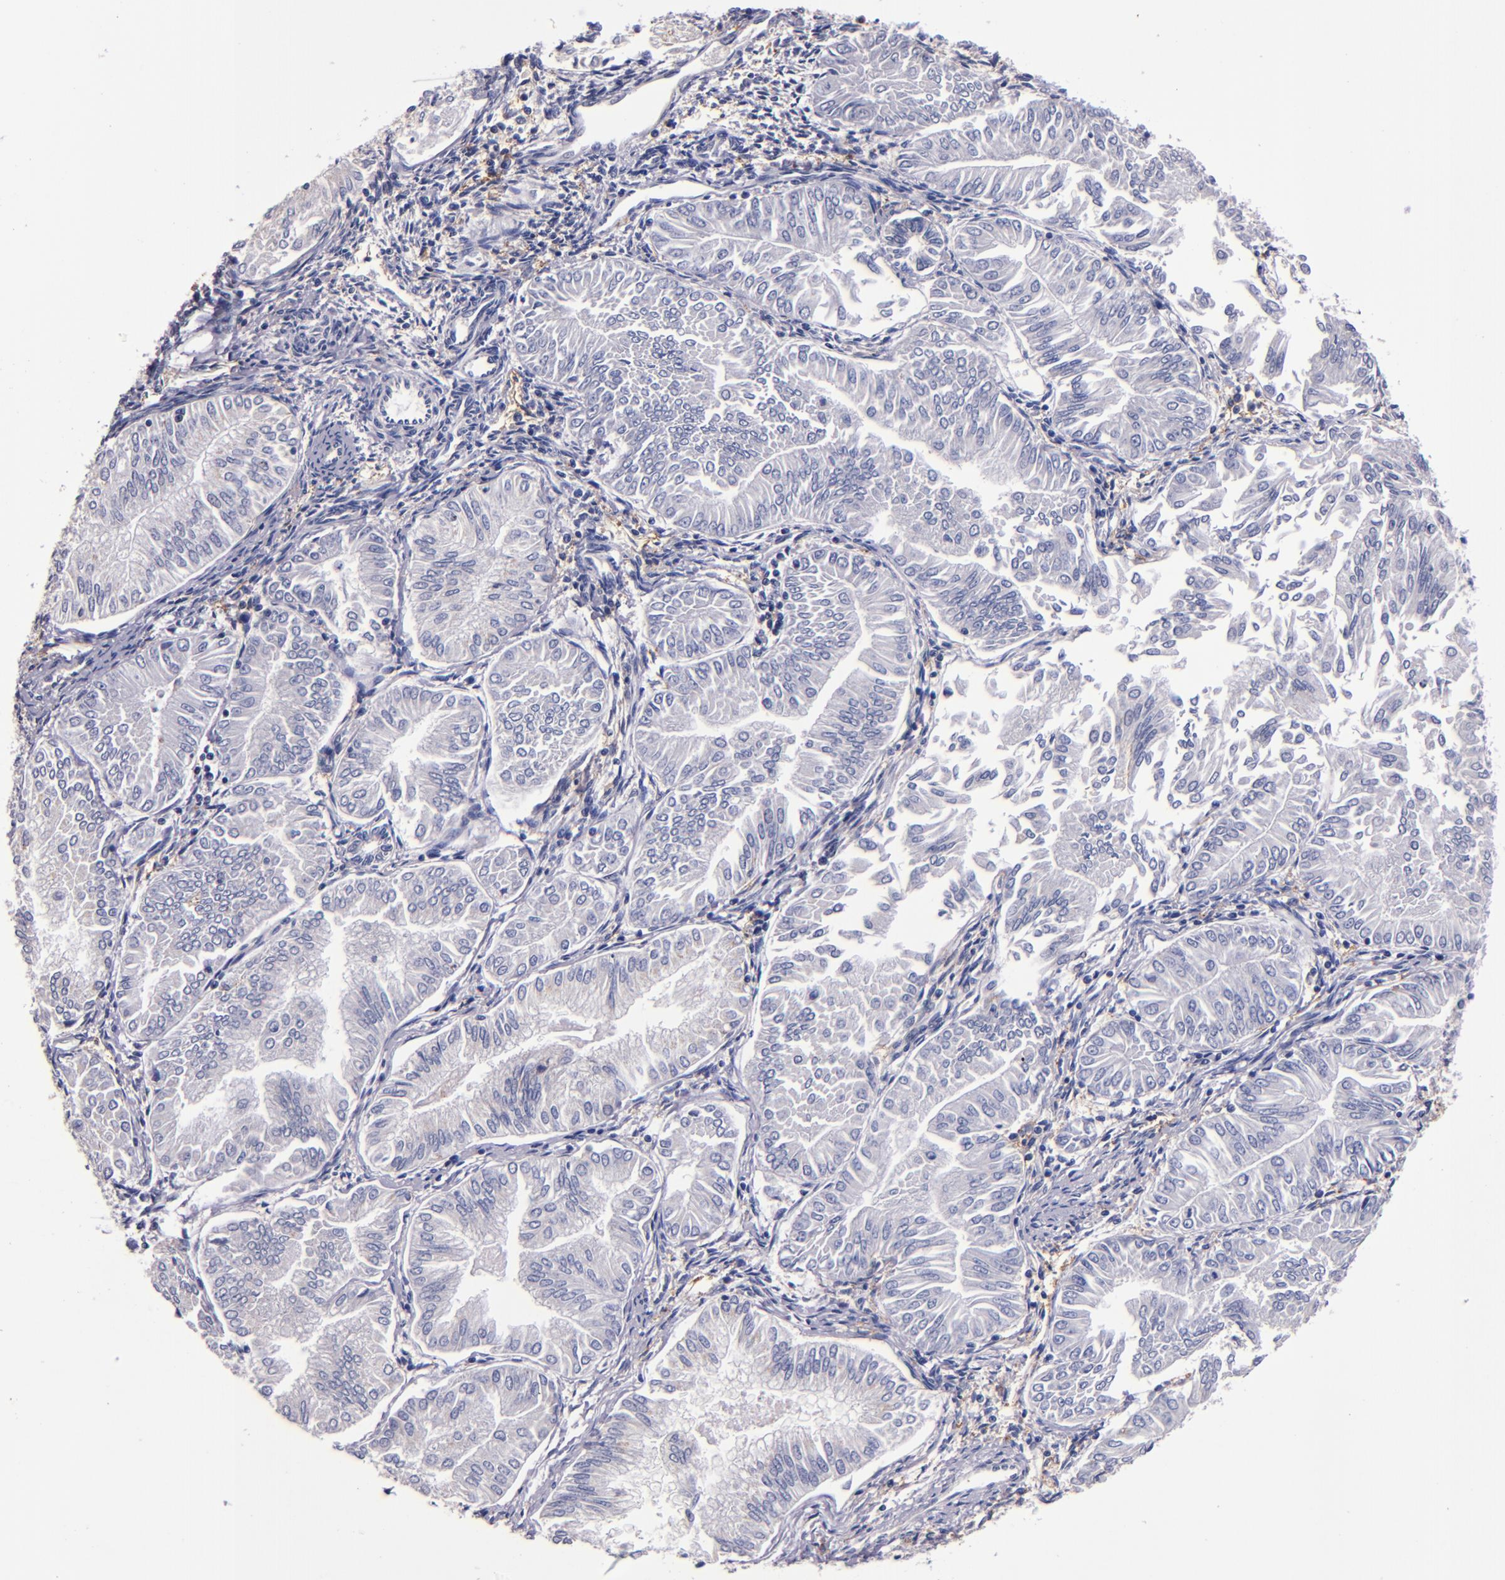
{"staining": {"intensity": "negative", "quantity": "none", "location": "none"}, "tissue": "endometrial cancer", "cell_type": "Tumor cells", "image_type": "cancer", "snomed": [{"axis": "morphology", "description": "Adenocarcinoma, NOS"}, {"axis": "topography", "description": "Endometrium"}], "caption": "Adenocarcinoma (endometrial) was stained to show a protein in brown. There is no significant positivity in tumor cells.", "gene": "SIRPA", "patient": {"sex": "female", "age": 53}}